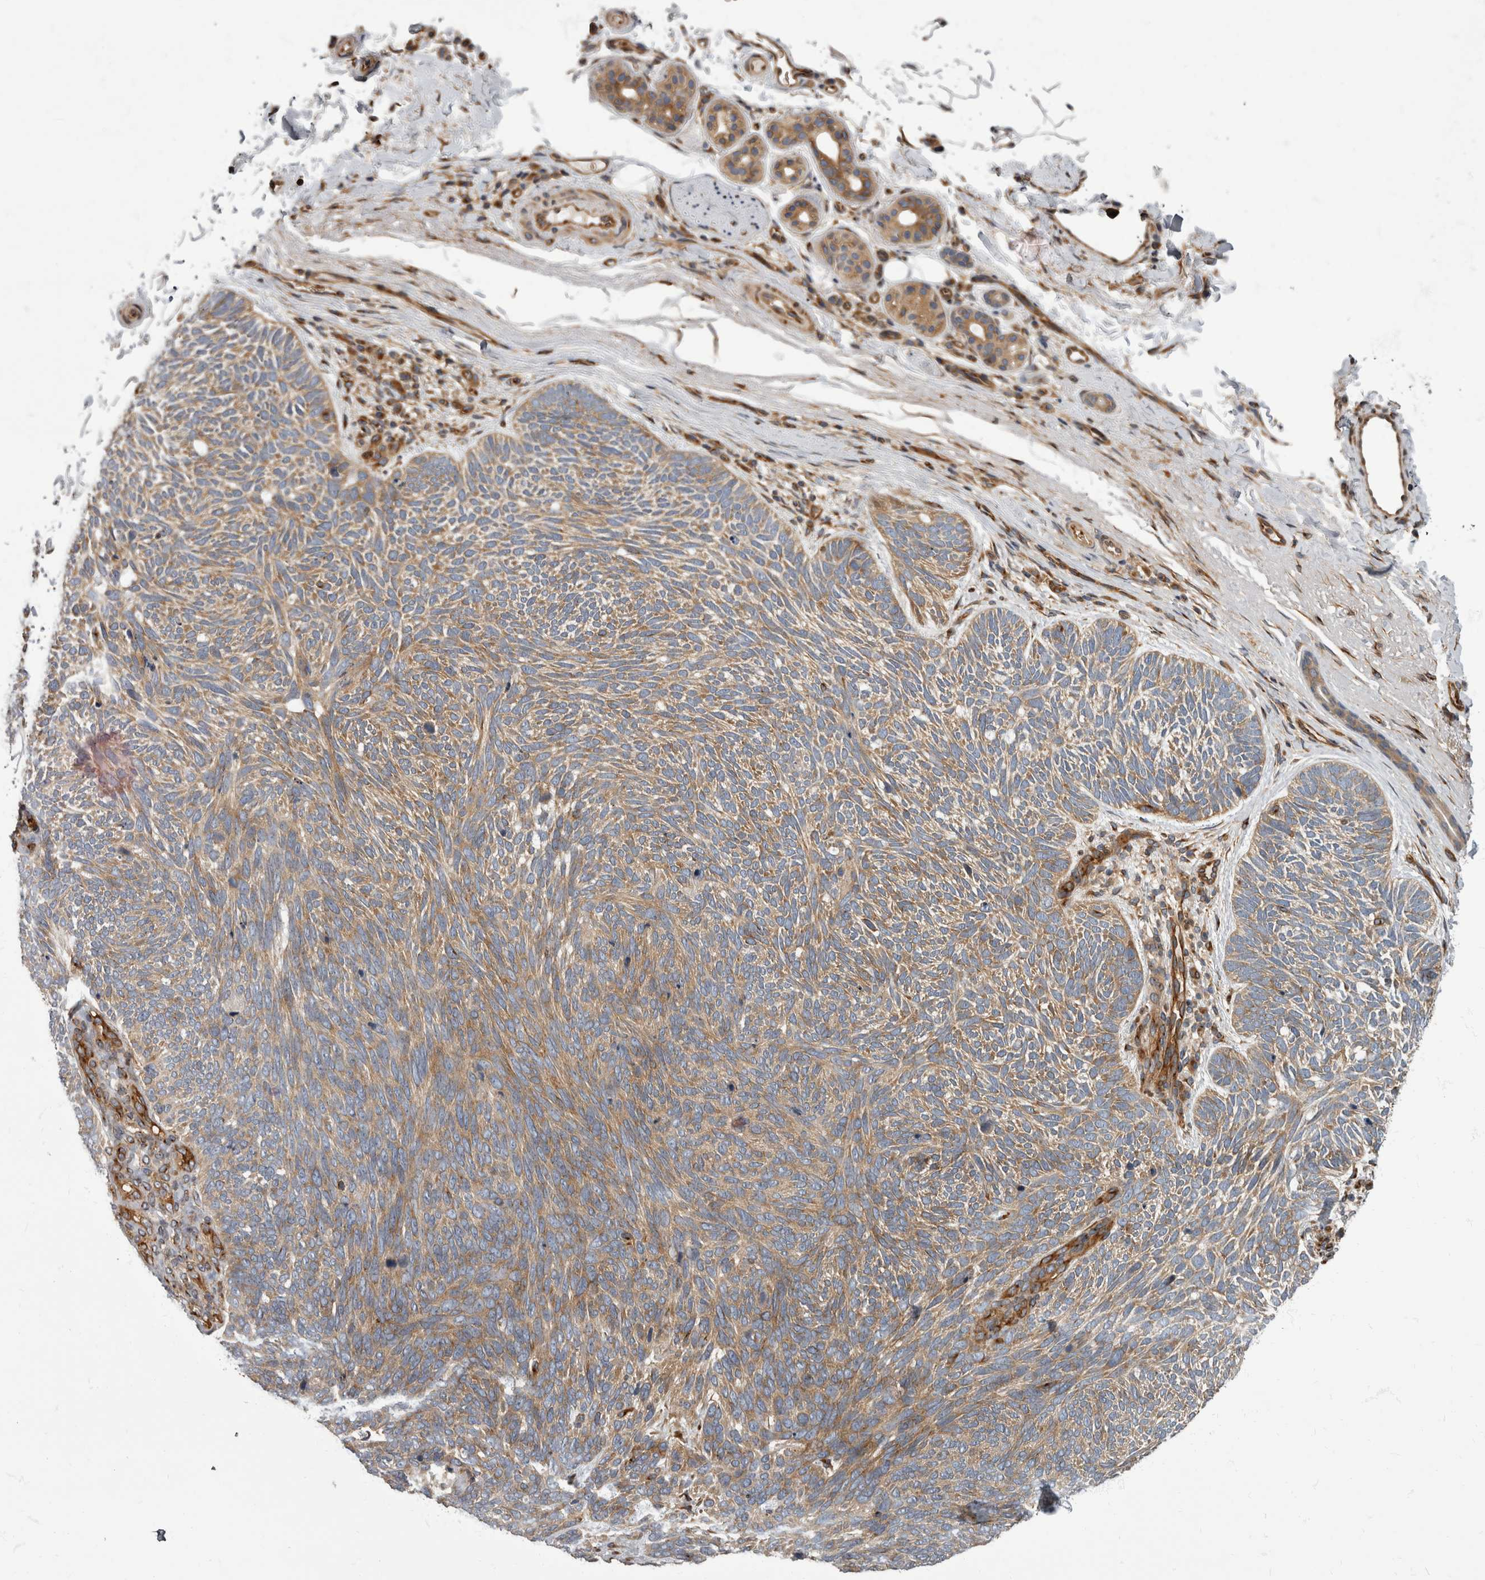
{"staining": {"intensity": "moderate", "quantity": ">75%", "location": "cytoplasmic/membranous"}, "tissue": "skin cancer", "cell_type": "Tumor cells", "image_type": "cancer", "snomed": [{"axis": "morphology", "description": "Basal cell carcinoma"}, {"axis": "topography", "description": "Skin"}], "caption": "Moderate cytoplasmic/membranous expression for a protein is appreciated in approximately >75% of tumor cells of skin cancer using IHC.", "gene": "HOOK3", "patient": {"sex": "female", "age": 85}}